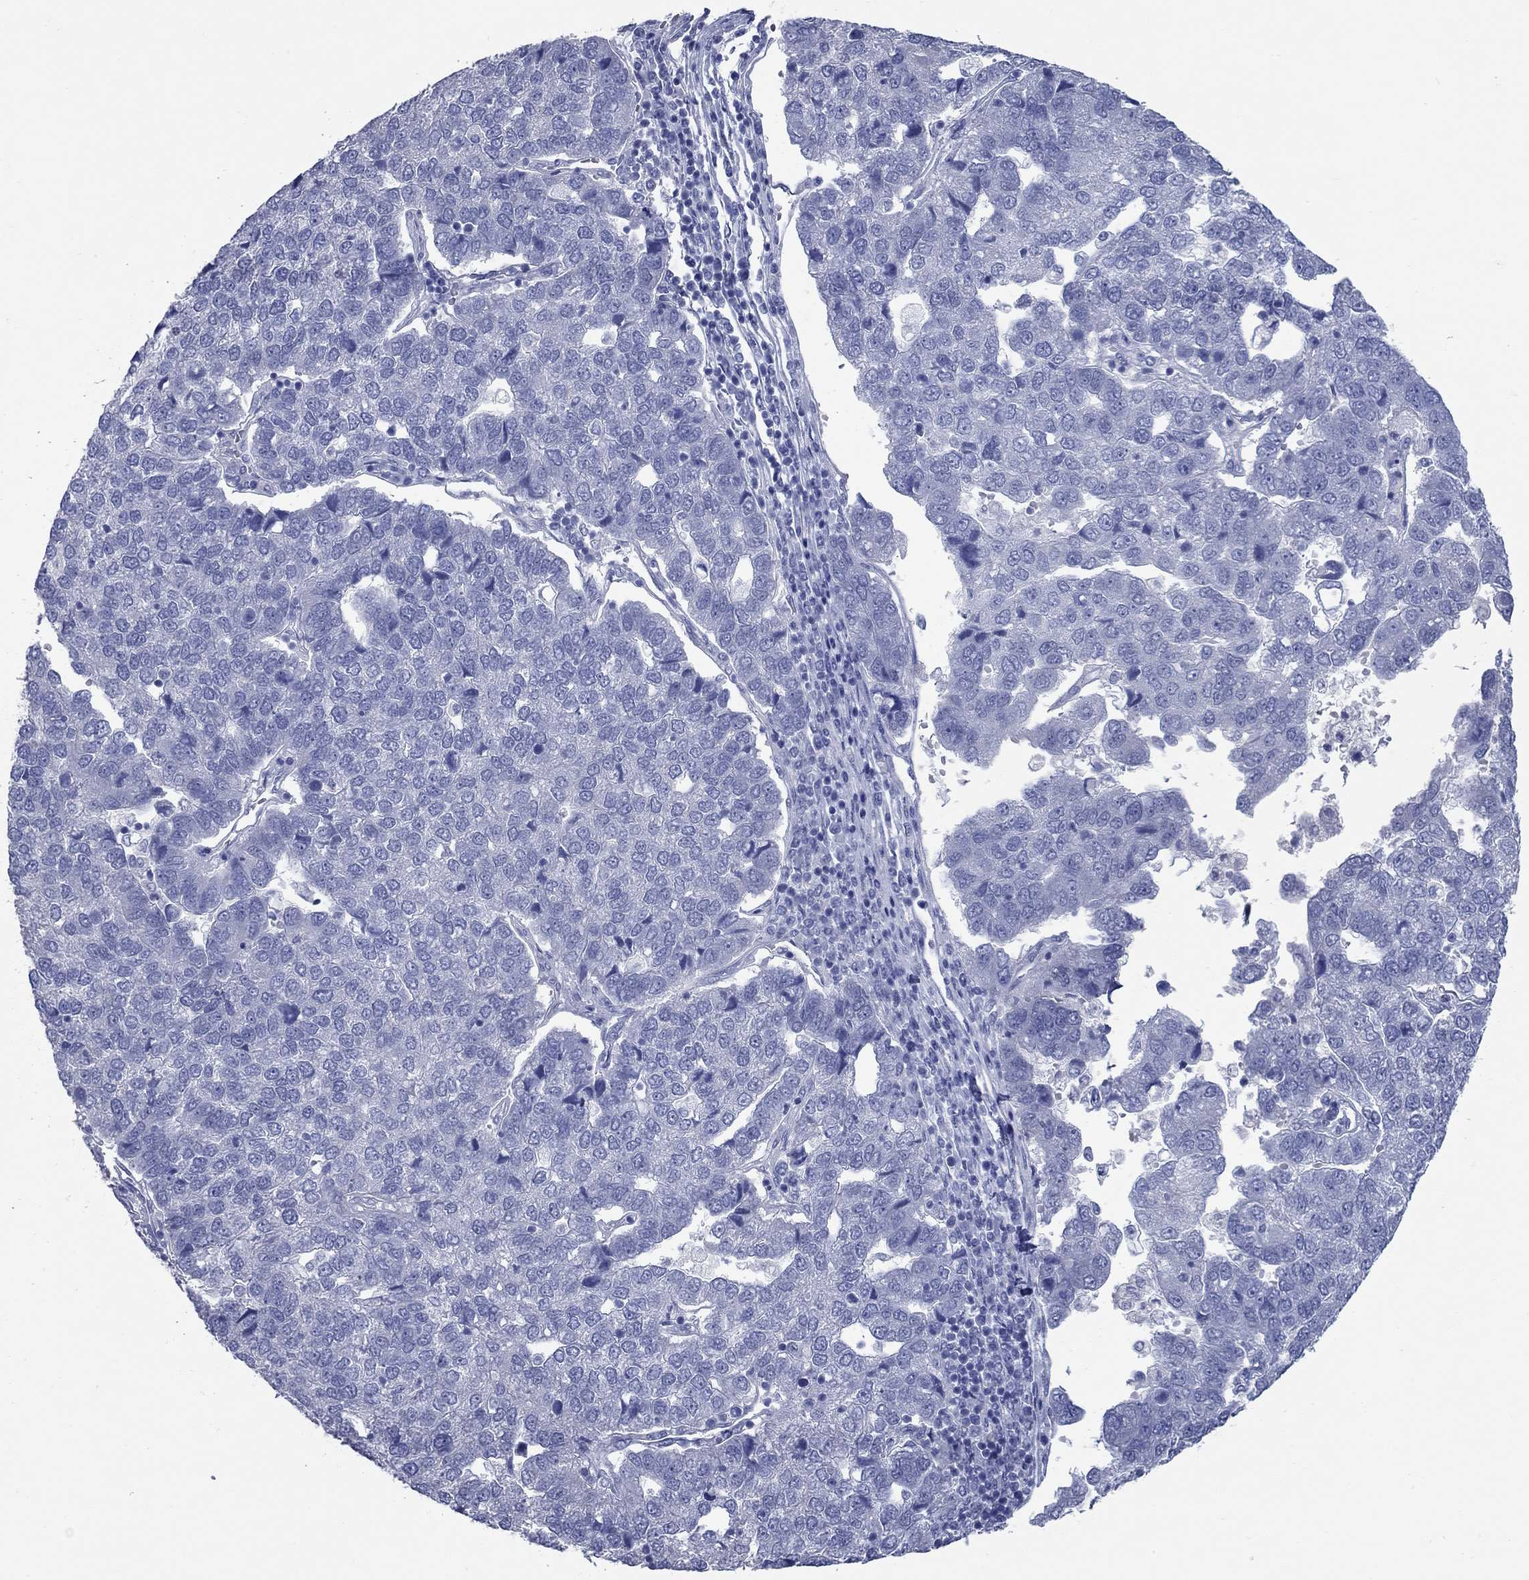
{"staining": {"intensity": "negative", "quantity": "none", "location": "none"}, "tissue": "pancreatic cancer", "cell_type": "Tumor cells", "image_type": "cancer", "snomed": [{"axis": "morphology", "description": "Adenocarcinoma, NOS"}, {"axis": "topography", "description": "Pancreas"}], "caption": "Immunohistochemistry image of human pancreatic cancer stained for a protein (brown), which reveals no positivity in tumor cells. (DAB (3,3'-diaminobenzidine) IHC with hematoxylin counter stain).", "gene": "KIRREL2", "patient": {"sex": "female", "age": 61}}